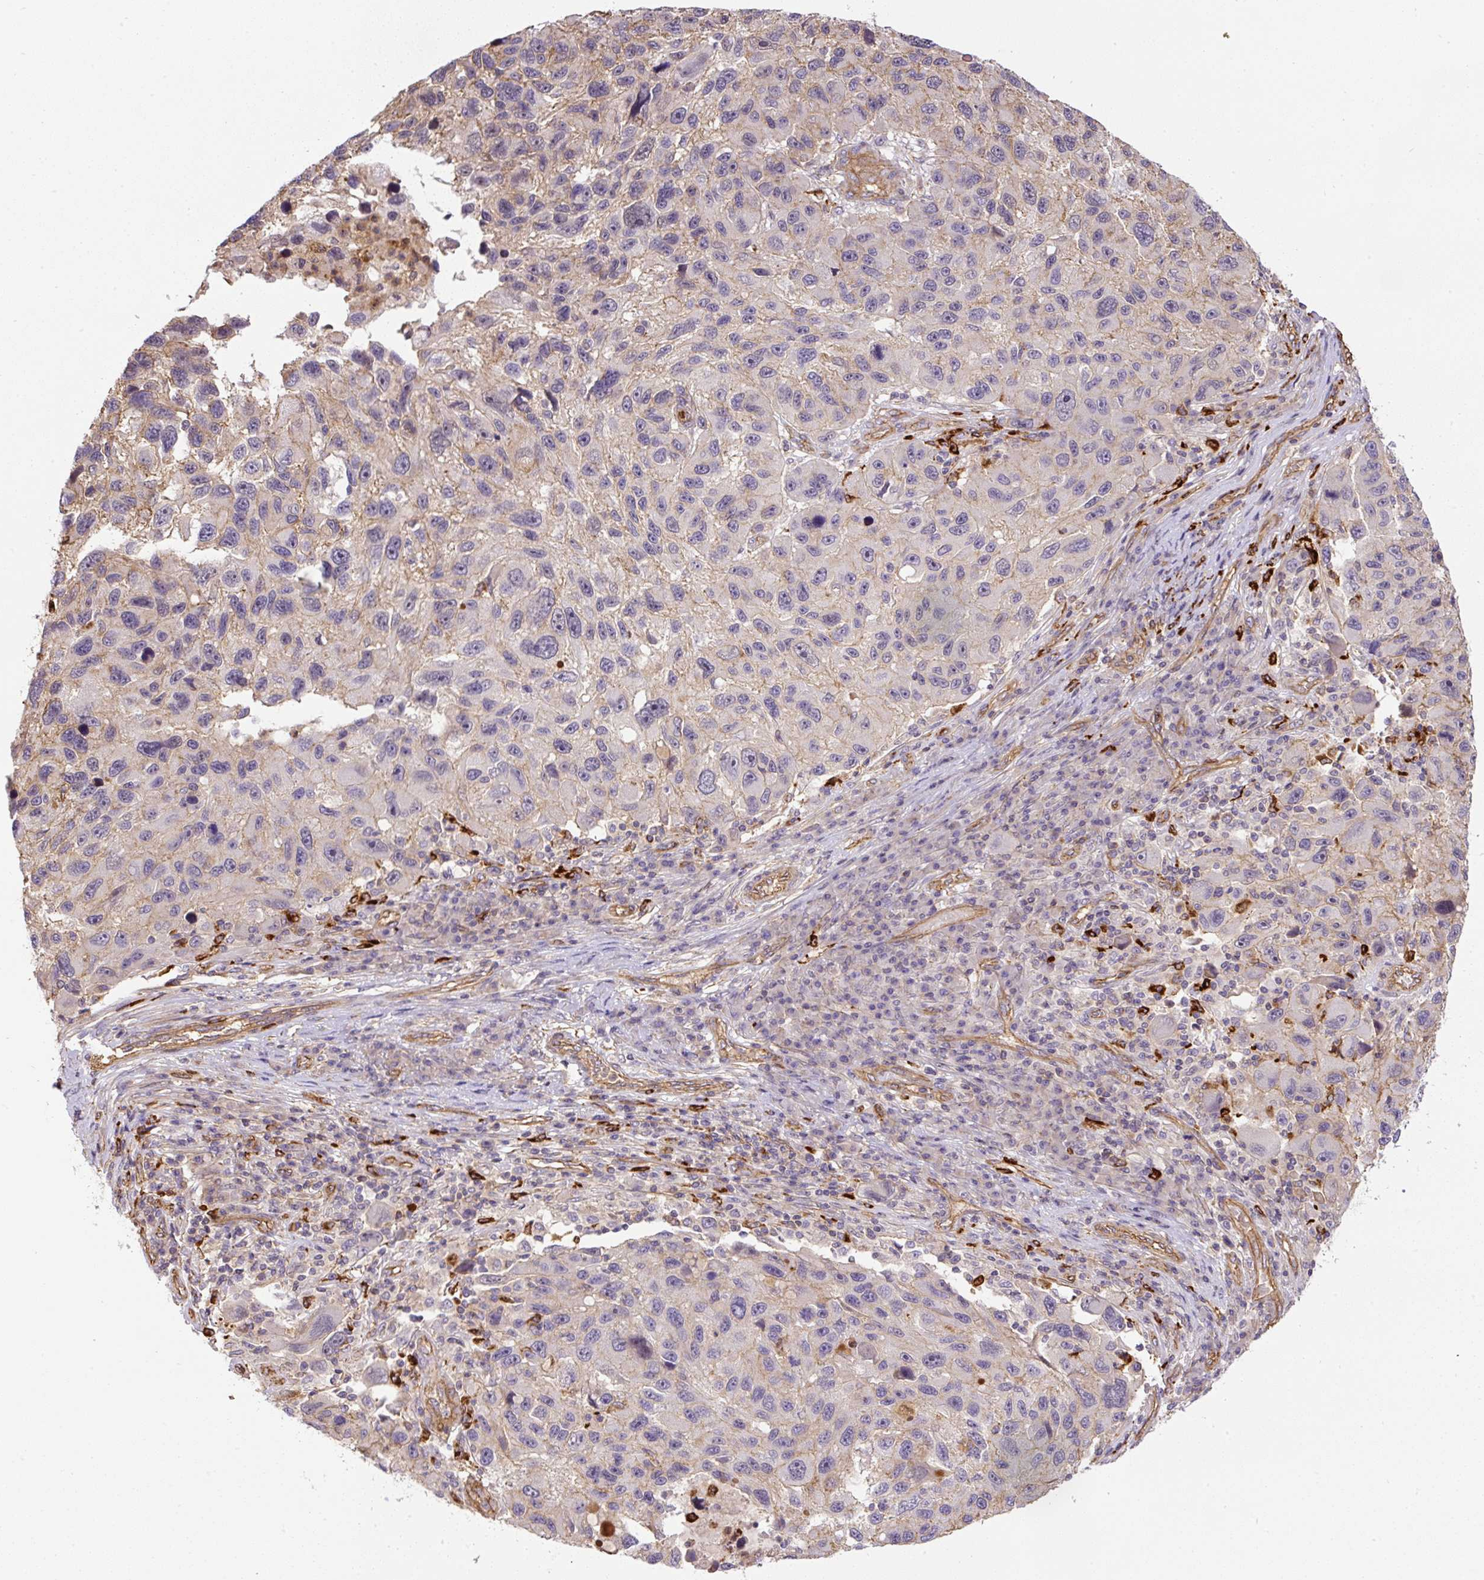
{"staining": {"intensity": "weak", "quantity": "<25%", "location": "cytoplasmic/membranous"}, "tissue": "melanoma", "cell_type": "Tumor cells", "image_type": "cancer", "snomed": [{"axis": "morphology", "description": "Malignant melanoma, NOS"}, {"axis": "topography", "description": "Skin"}], "caption": "Protein analysis of malignant melanoma reveals no significant positivity in tumor cells.", "gene": "B3GALT5", "patient": {"sex": "male", "age": 53}}